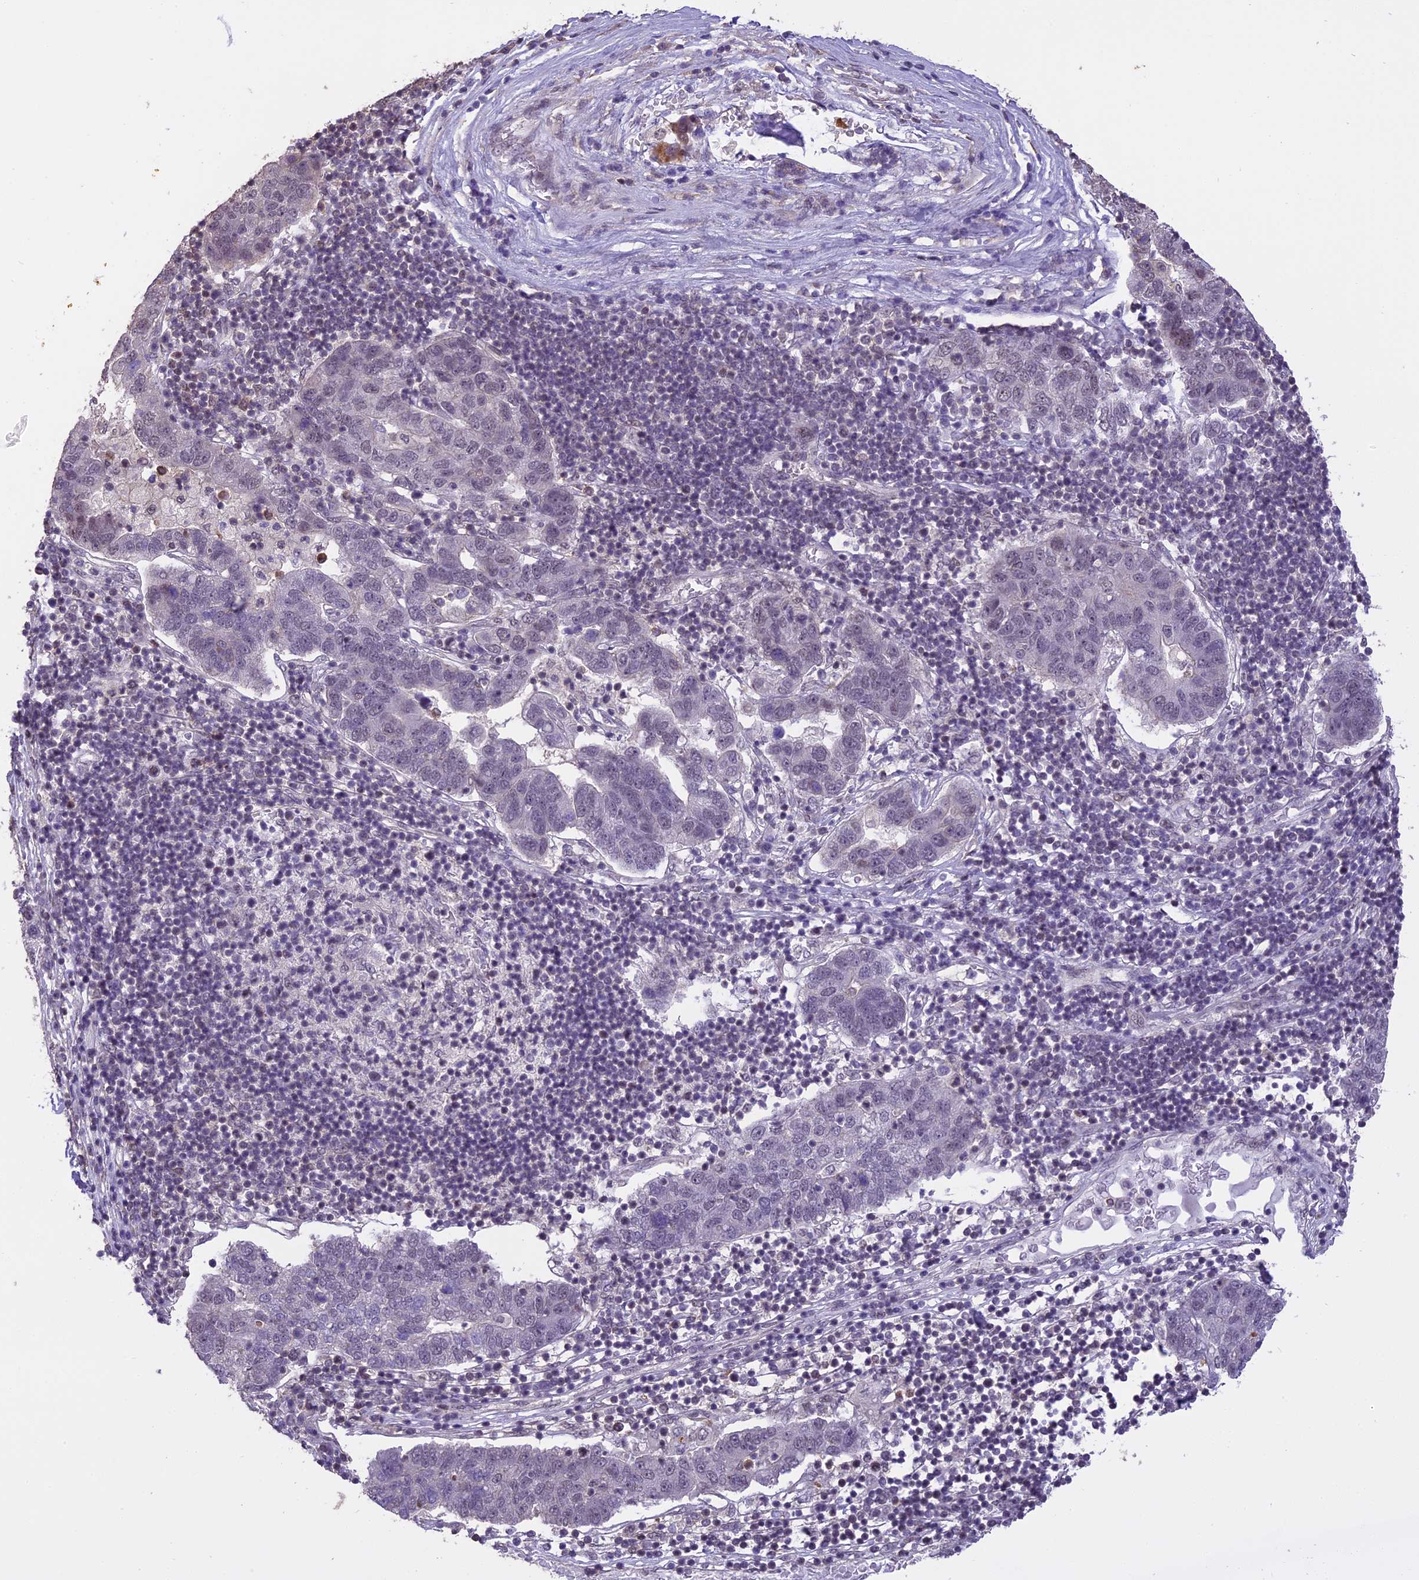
{"staining": {"intensity": "negative", "quantity": "none", "location": "none"}, "tissue": "pancreatic cancer", "cell_type": "Tumor cells", "image_type": "cancer", "snomed": [{"axis": "morphology", "description": "Adenocarcinoma, NOS"}, {"axis": "topography", "description": "Pancreas"}], "caption": "Immunohistochemistry micrograph of human pancreatic adenocarcinoma stained for a protein (brown), which demonstrates no staining in tumor cells.", "gene": "TIGD7", "patient": {"sex": "female", "age": 61}}